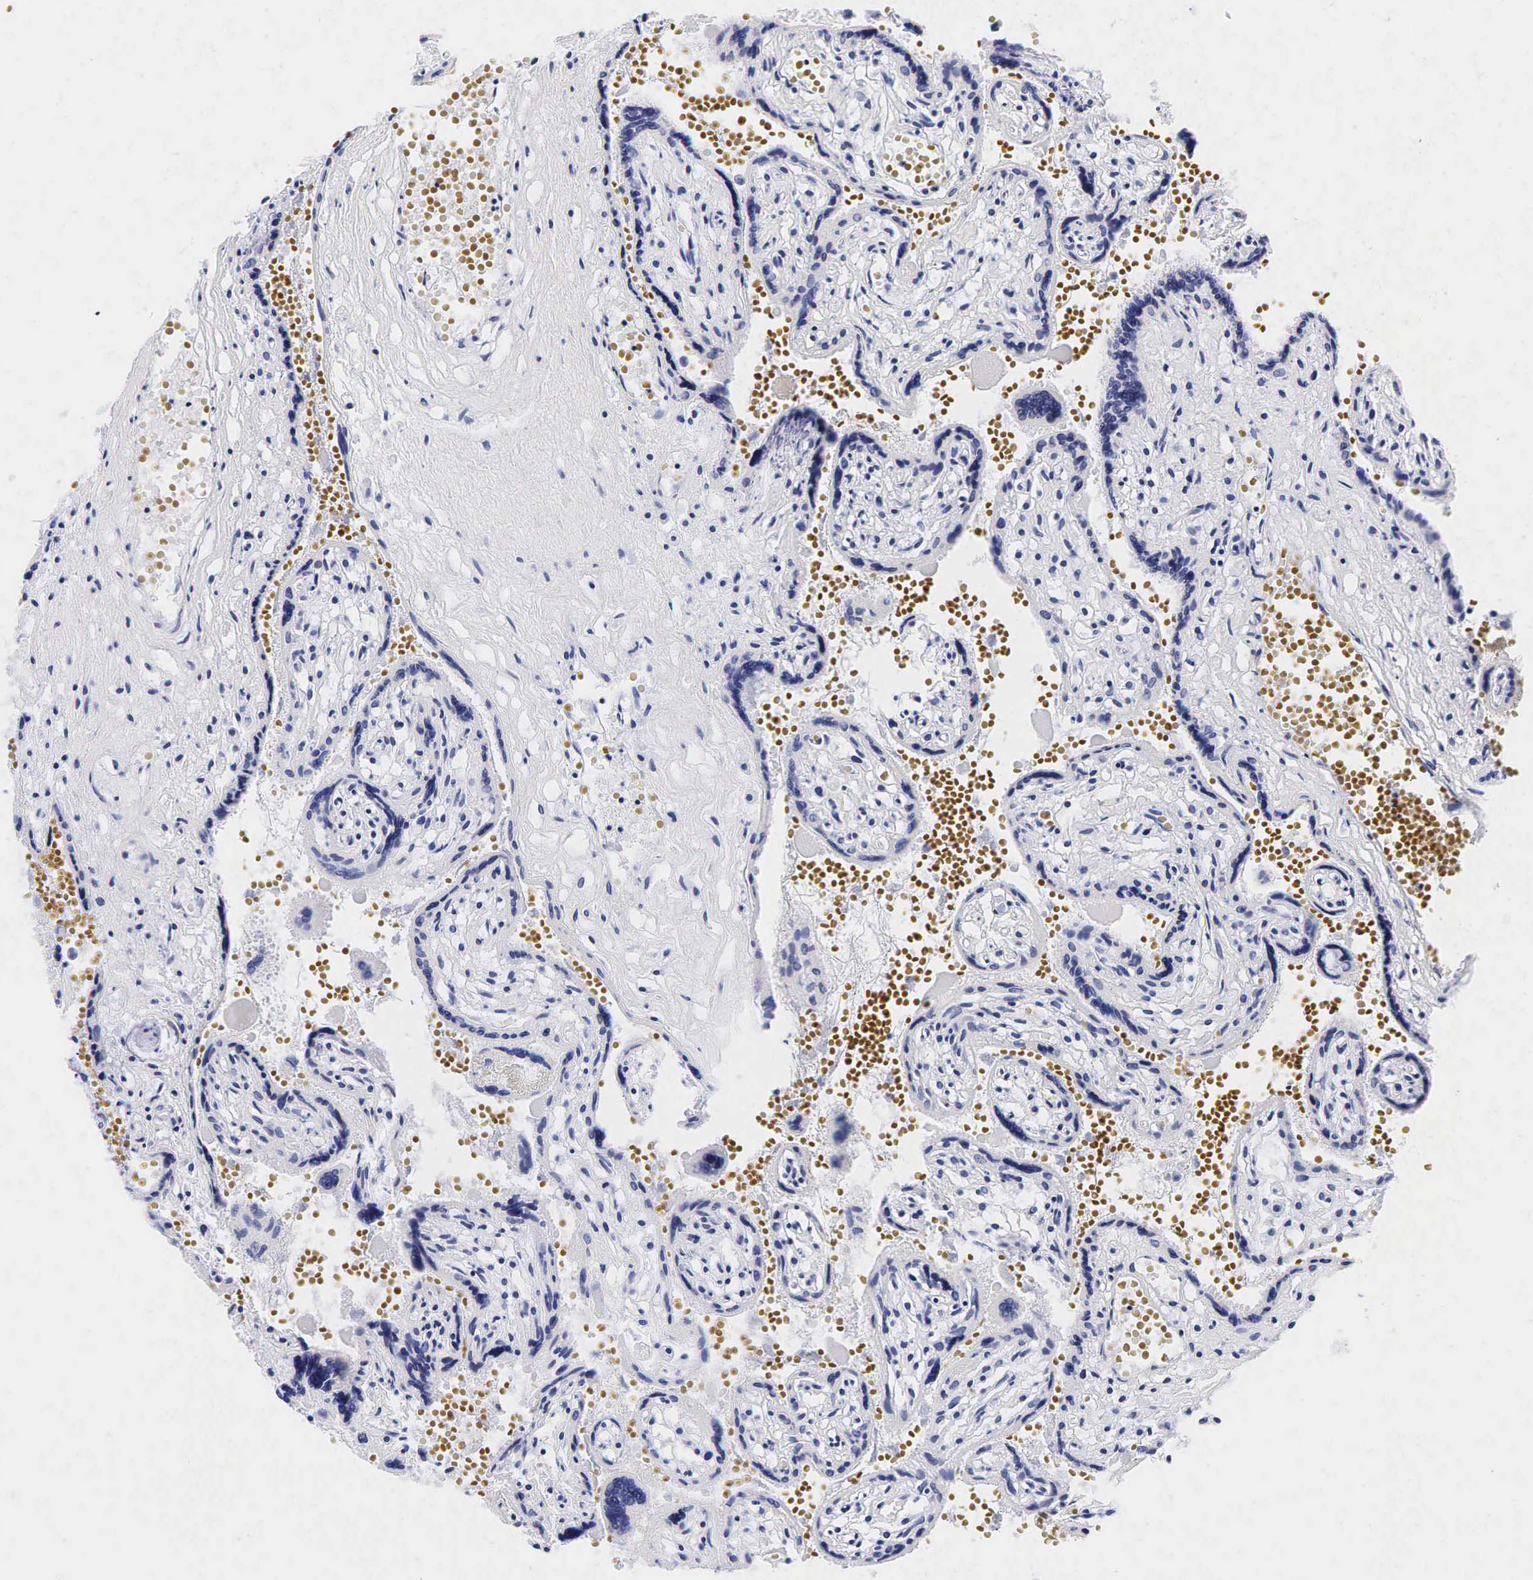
{"staining": {"intensity": "negative", "quantity": "none", "location": "none"}, "tissue": "placenta", "cell_type": "Decidual cells", "image_type": "normal", "snomed": [{"axis": "morphology", "description": "Normal tissue, NOS"}, {"axis": "topography", "description": "Placenta"}], "caption": "There is no significant positivity in decidual cells of placenta. Brightfield microscopy of immunohistochemistry stained with DAB (brown) and hematoxylin (blue), captured at high magnification.", "gene": "TG", "patient": {"sex": "female", "age": 40}}